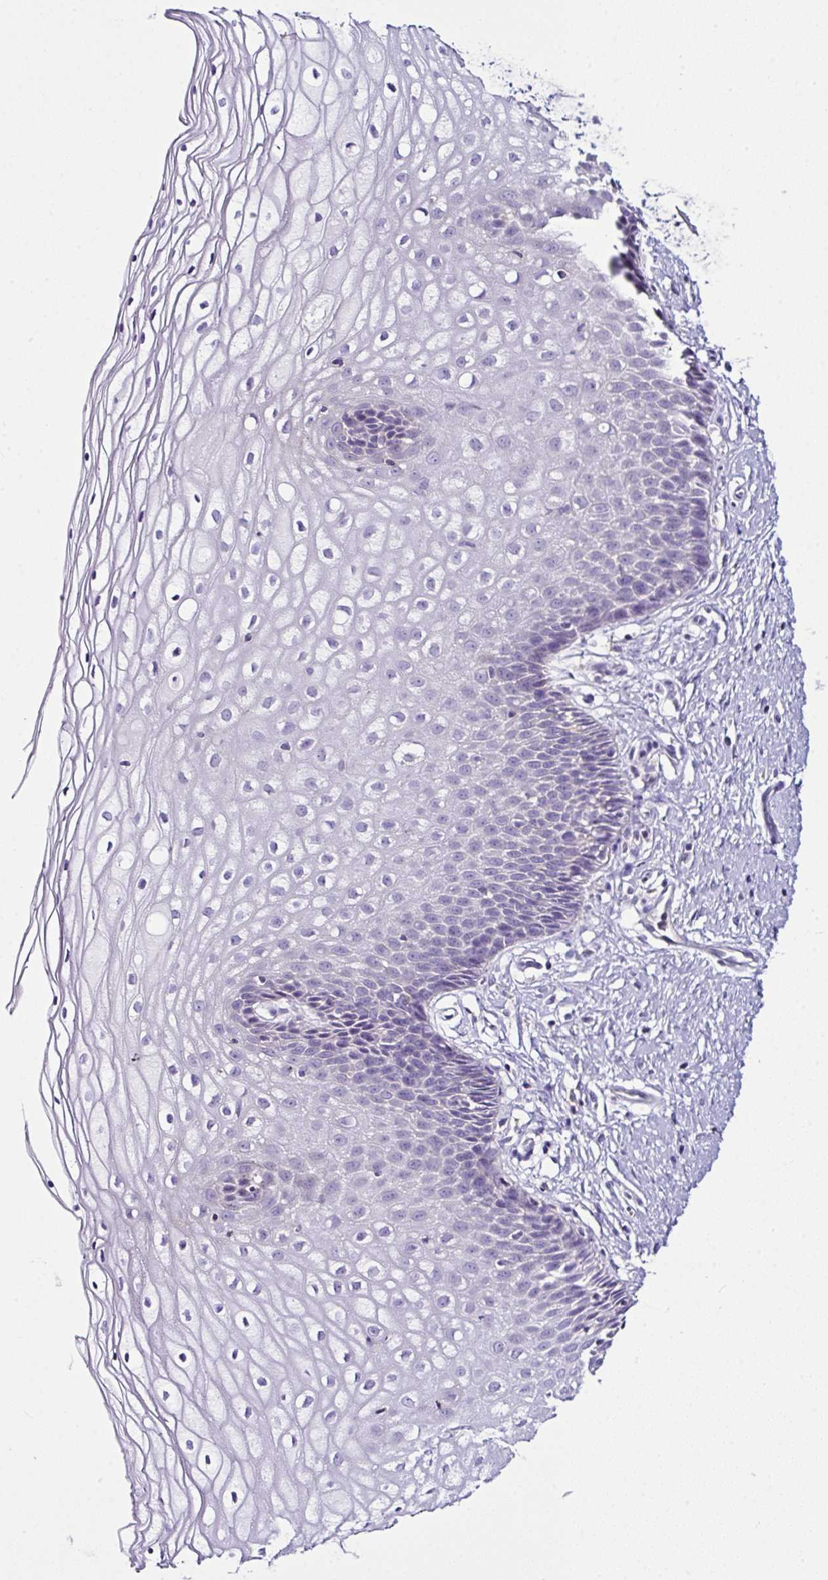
{"staining": {"intensity": "negative", "quantity": "none", "location": "none"}, "tissue": "cervix", "cell_type": "Glandular cells", "image_type": "normal", "snomed": [{"axis": "morphology", "description": "Normal tissue, NOS"}, {"axis": "topography", "description": "Cervix"}], "caption": "Histopathology image shows no protein positivity in glandular cells of benign cervix. (DAB (3,3'-diaminobenzidine) immunohistochemistry (IHC), high magnification).", "gene": "D2HGDH", "patient": {"sex": "female", "age": 36}}